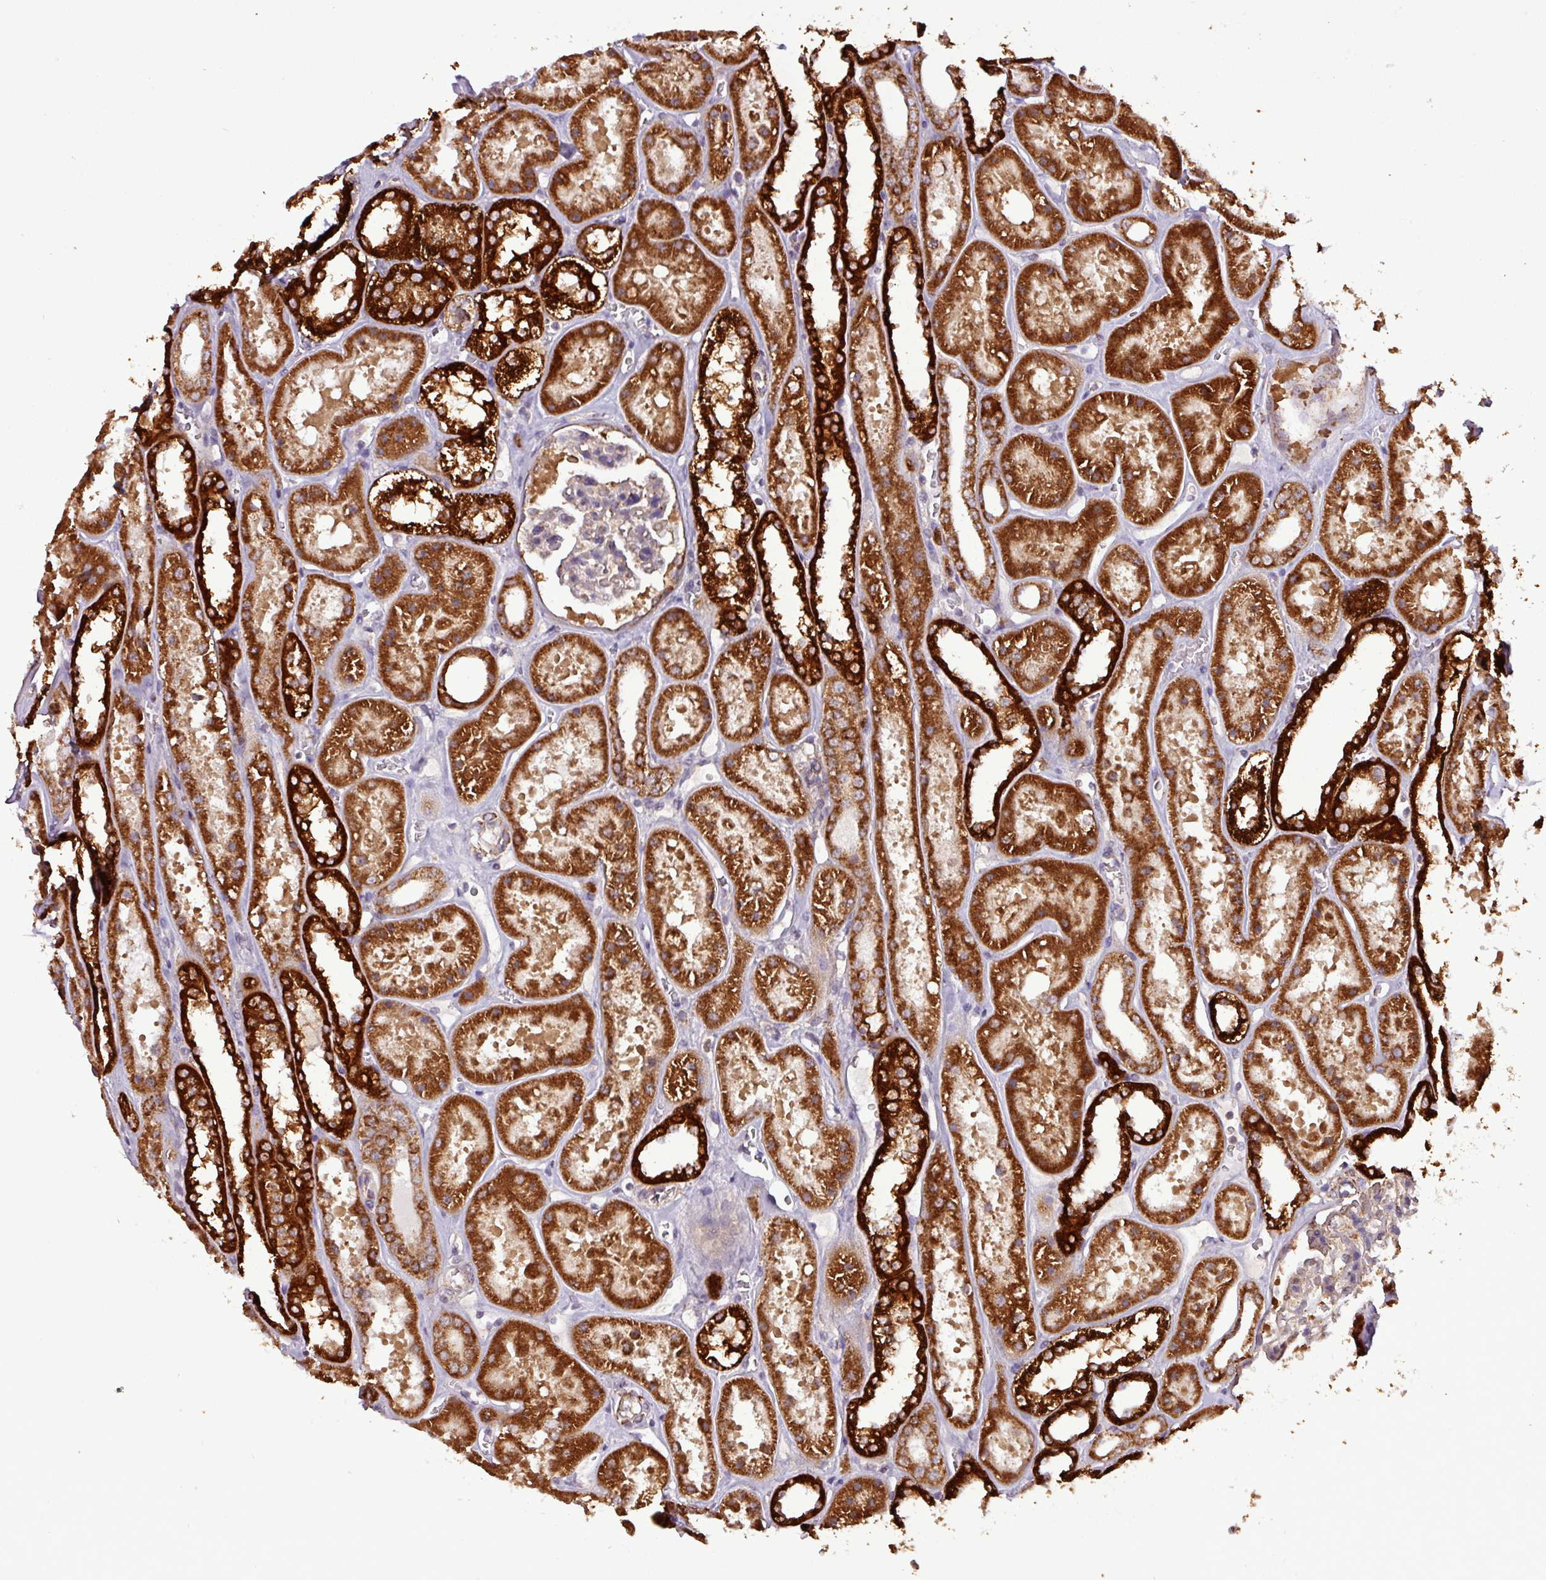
{"staining": {"intensity": "weak", "quantity": "<25%", "location": "cytoplasmic/membranous"}, "tissue": "kidney", "cell_type": "Cells in glomeruli", "image_type": "normal", "snomed": [{"axis": "morphology", "description": "Normal tissue, NOS"}, {"axis": "topography", "description": "Kidney"}], "caption": "The micrograph shows no significant expression in cells in glomeruli of kidney. (DAB immunohistochemistry (IHC), high magnification).", "gene": "MCTP2", "patient": {"sex": "female", "age": 41}}